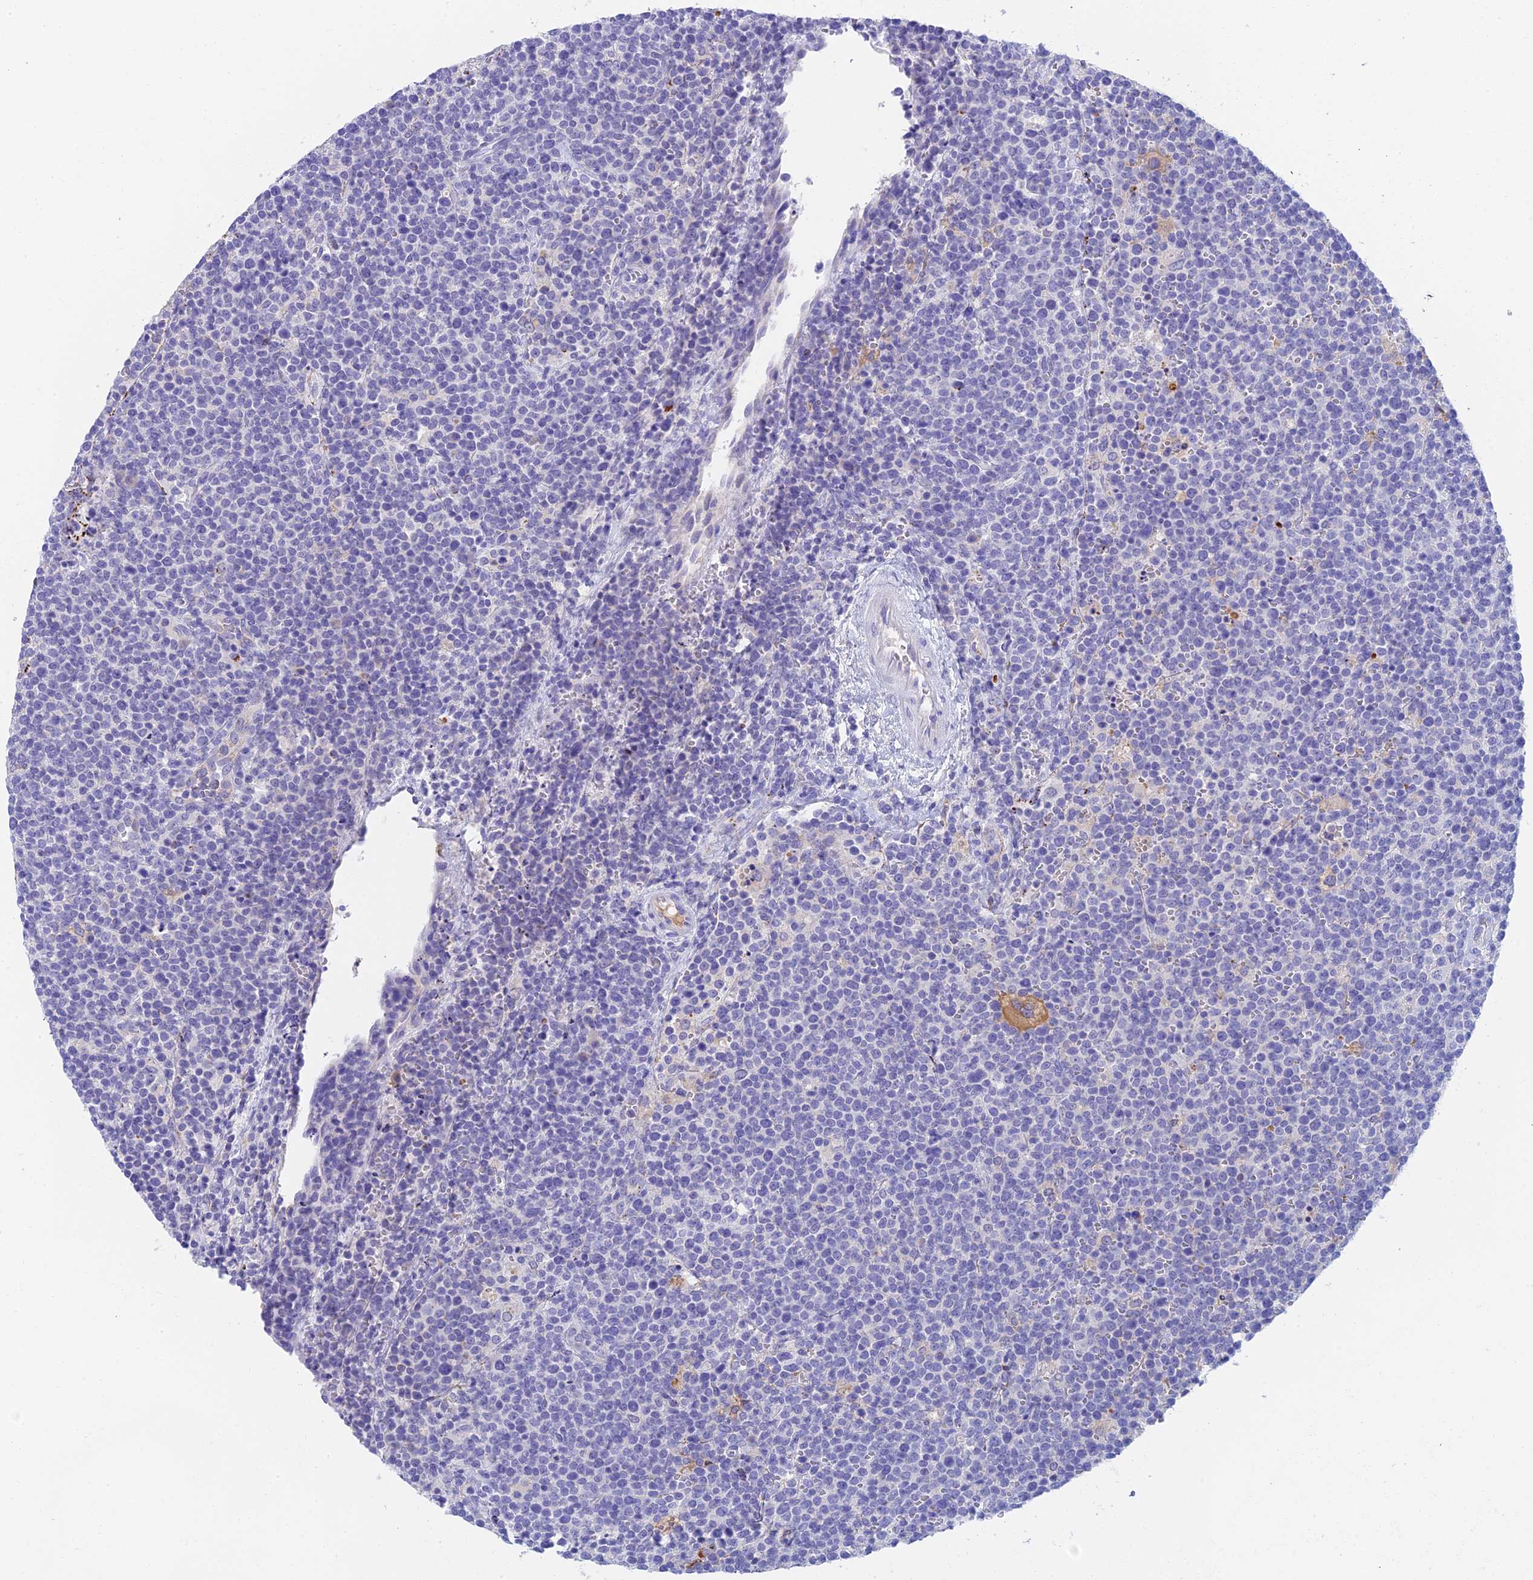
{"staining": {"intensity": "negative", "quantity": "none", "location": "none"}, "tissue": "lymphoma", "cell_type": "Tumor cells", "image_type": "cancer", "snomed": [{"axis": "morphology", "description": "Malignant lymphoma, non-Hodgkin's type, High grade"}, {"axis": "topography", "description": "Lymph node"}], "caption": "DAB immunohistochemical staining of lymphoma shows no significant staining in tumor cells.", "gene": "ADAMTS13", "patient": {"sex": "male", "age": 61}}